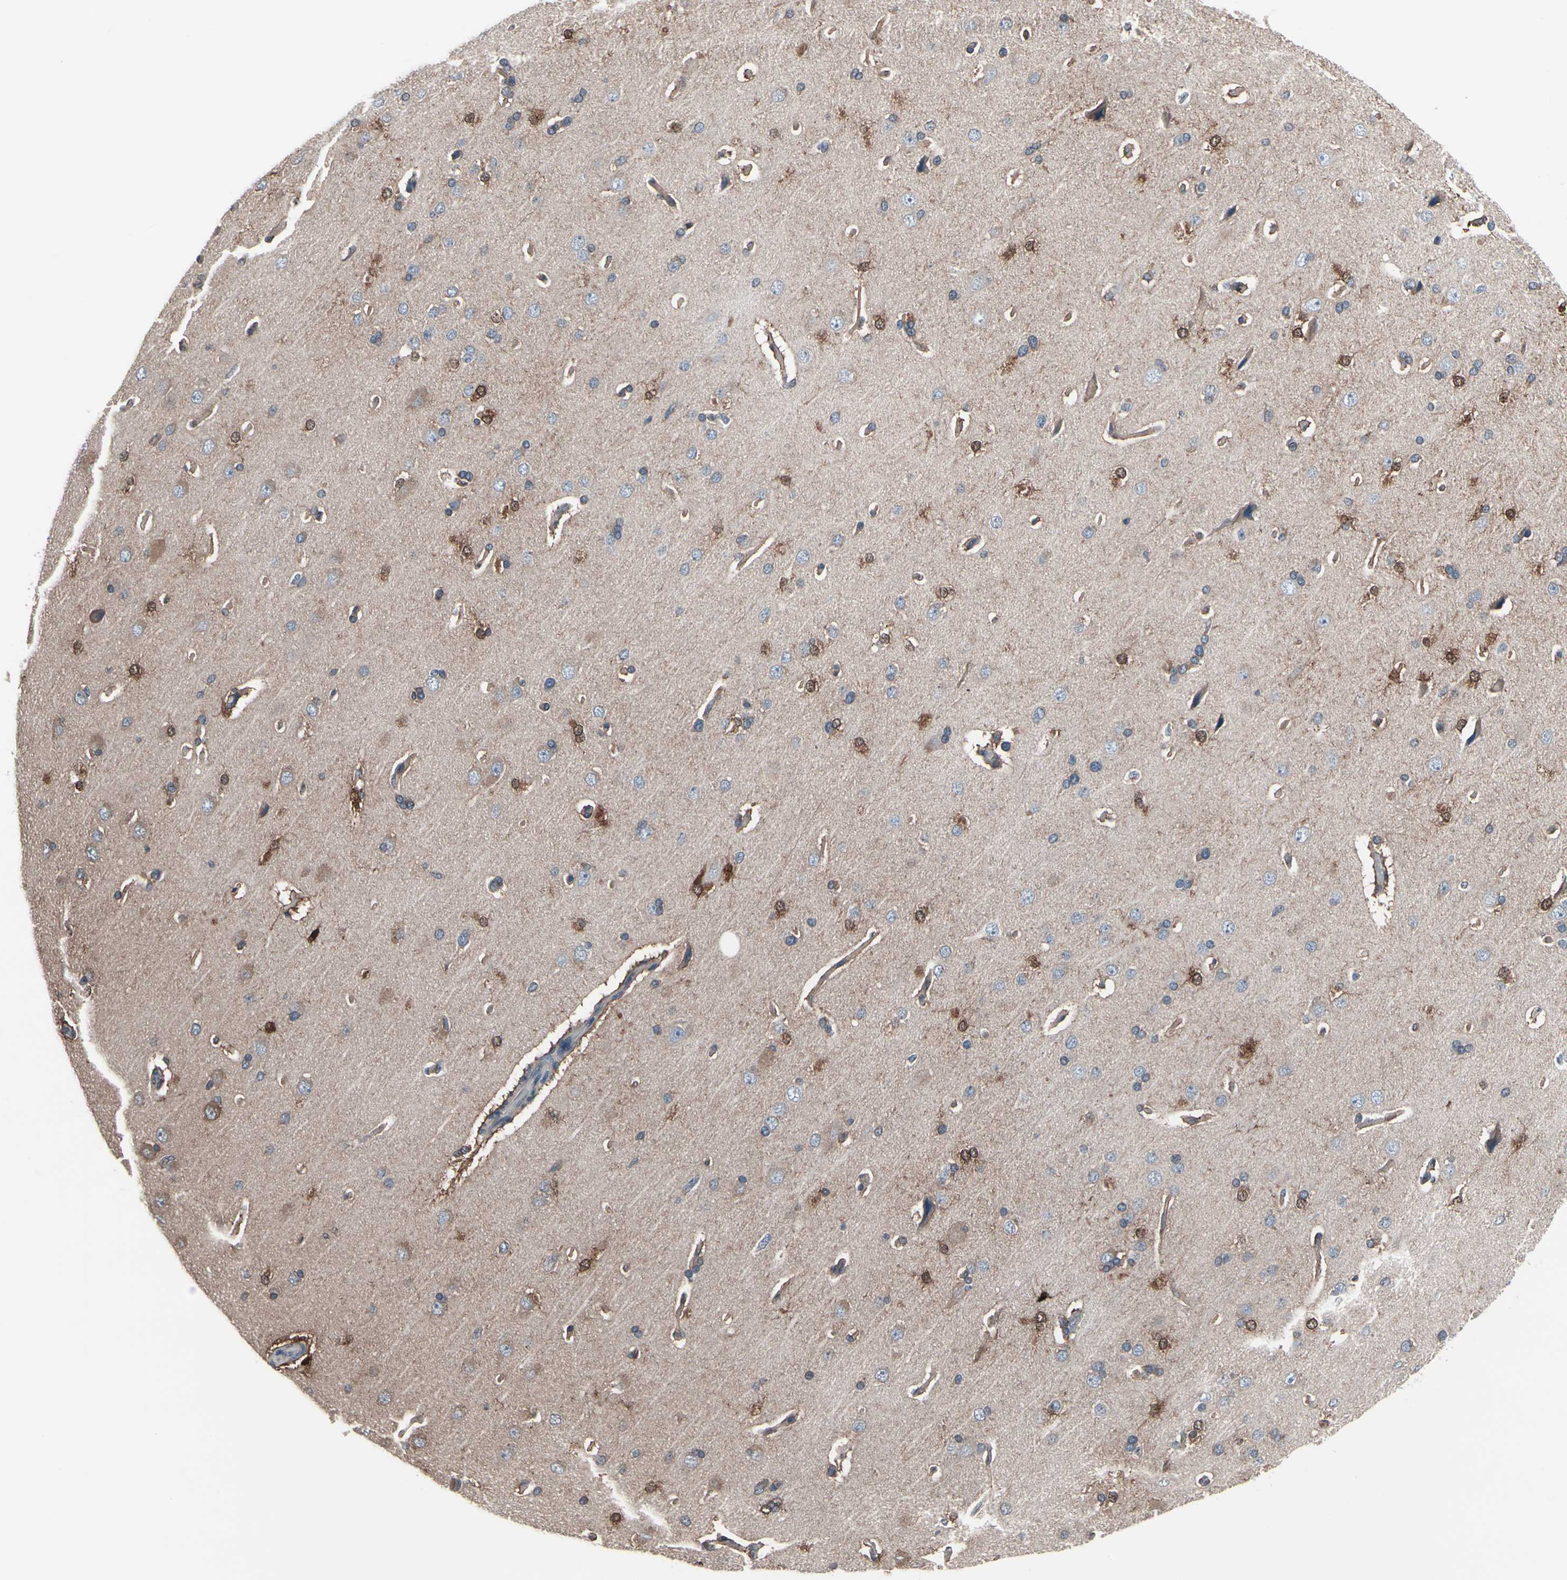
{"staining": {"intensity": "strong", "quantity": "<25%", "location": "cytoplasmic/membranous"}, "tissue": "cerebral cortex", "cell_type": "Endothelial cells", "image_type": "normal", "snomed": [{"axis": "morphology", "description": "Normal tissue, NOS"}, {"axis": "topography", "description": "Cerebral cortex"}], "caption": "High-power microscopy captured an immunohistochemistry photomicrograph of unremarkable cerebral cortex, revealing strong cytoplasmic/membranous staining in approximately <25% of endothelial cells.", "gene": "PRDX6", "patient": {"sex": "male", "age": 62}}